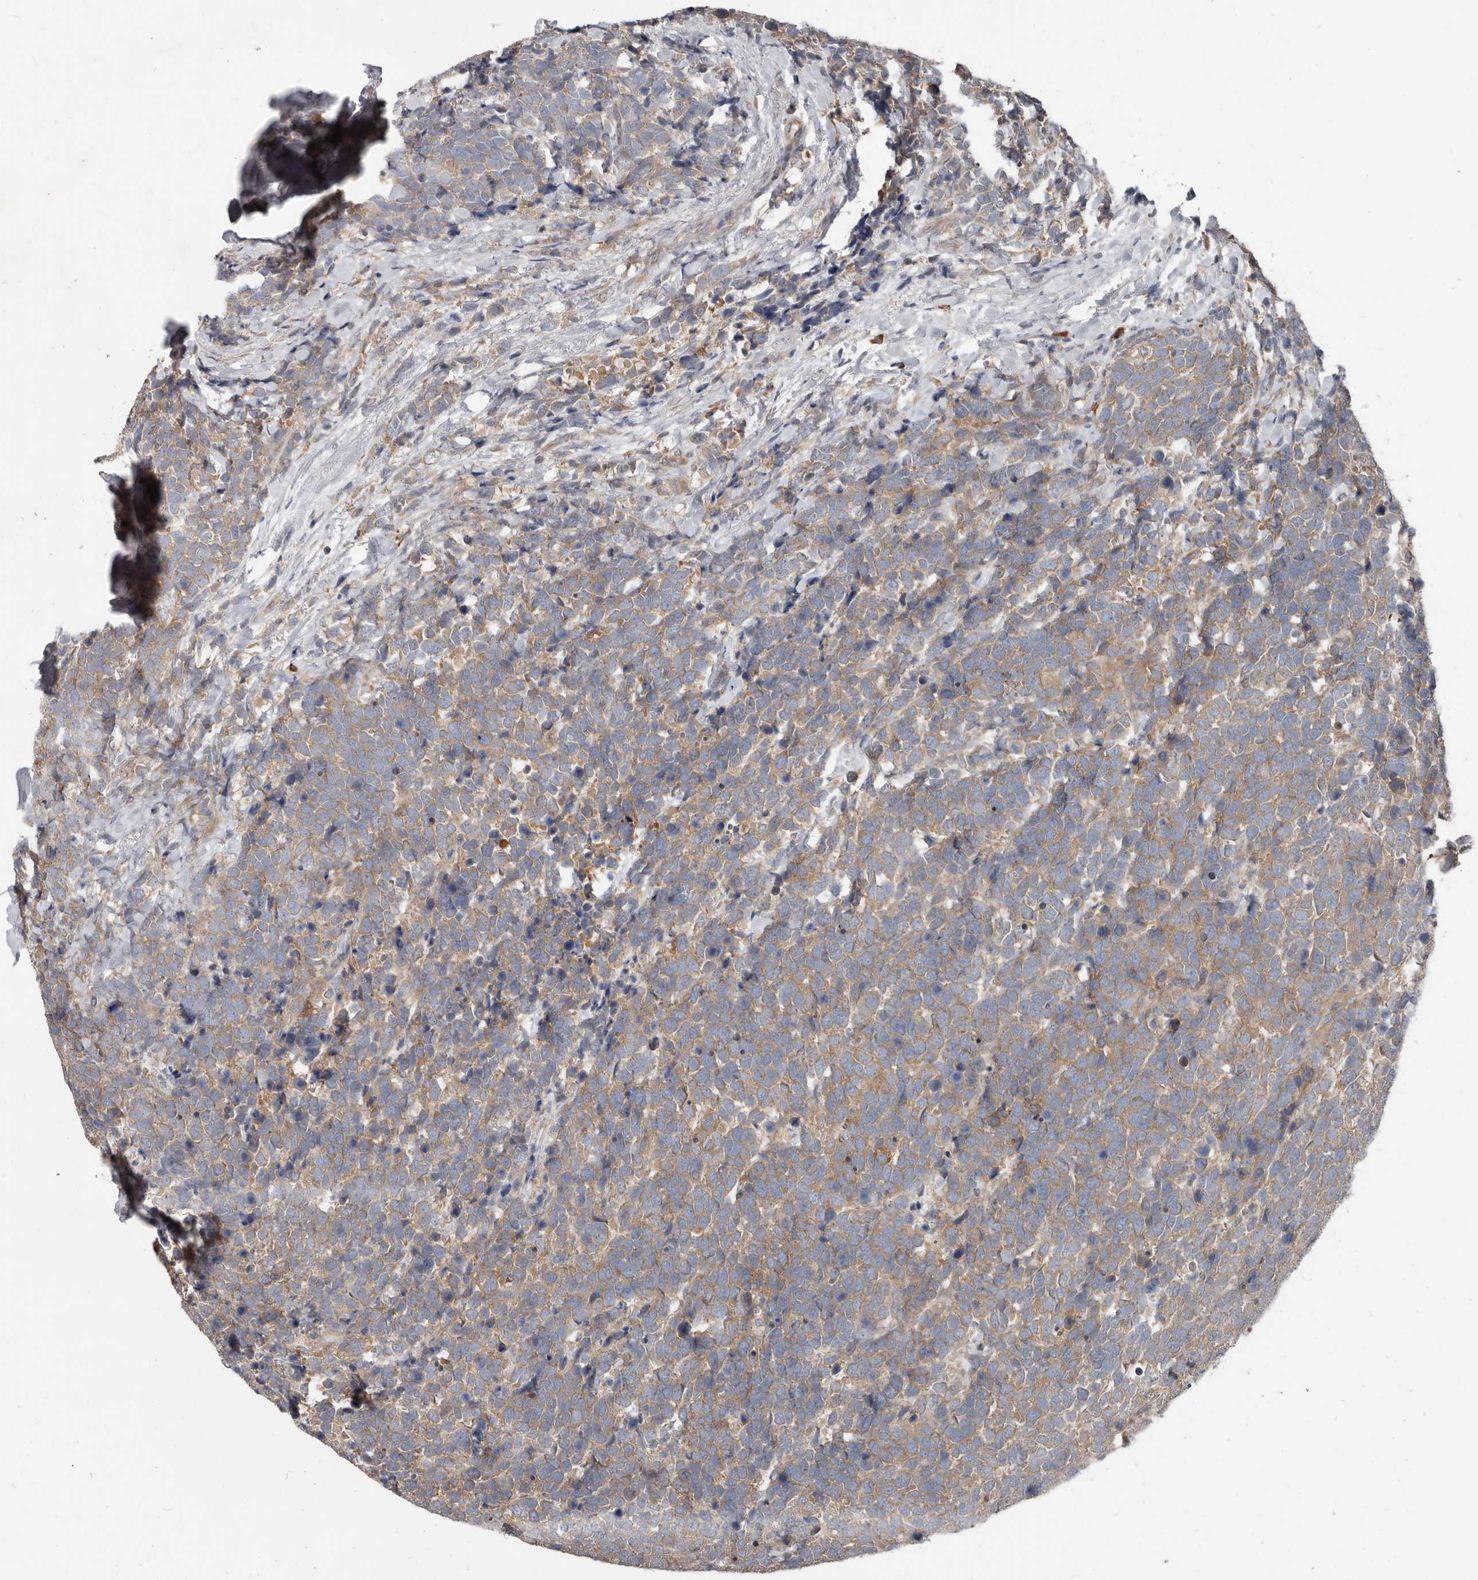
{"staining": {"intensity": "moderate", "quantity": "25%-75%", "location": "cytoplasmic/membranous"}, "tissue": "urothelial cancer", "cell_type": "Tumor cells", "image_type": "cancer", "snomed": [{"axis": "morphology", "description": "Urothelial carcinoma, High grade"}, {"axis": "topography", "description": "Urinary bladder"}], "caption": "High-power microscopy captured an IHC image of high-grade urothelial carcinoma, revealing moderate cytoplasmic/membranous expression in approximately 25%-75% of tumor cells.", "gene": "AKNAD1", "patient": {"sex": "female", "age": 82}}